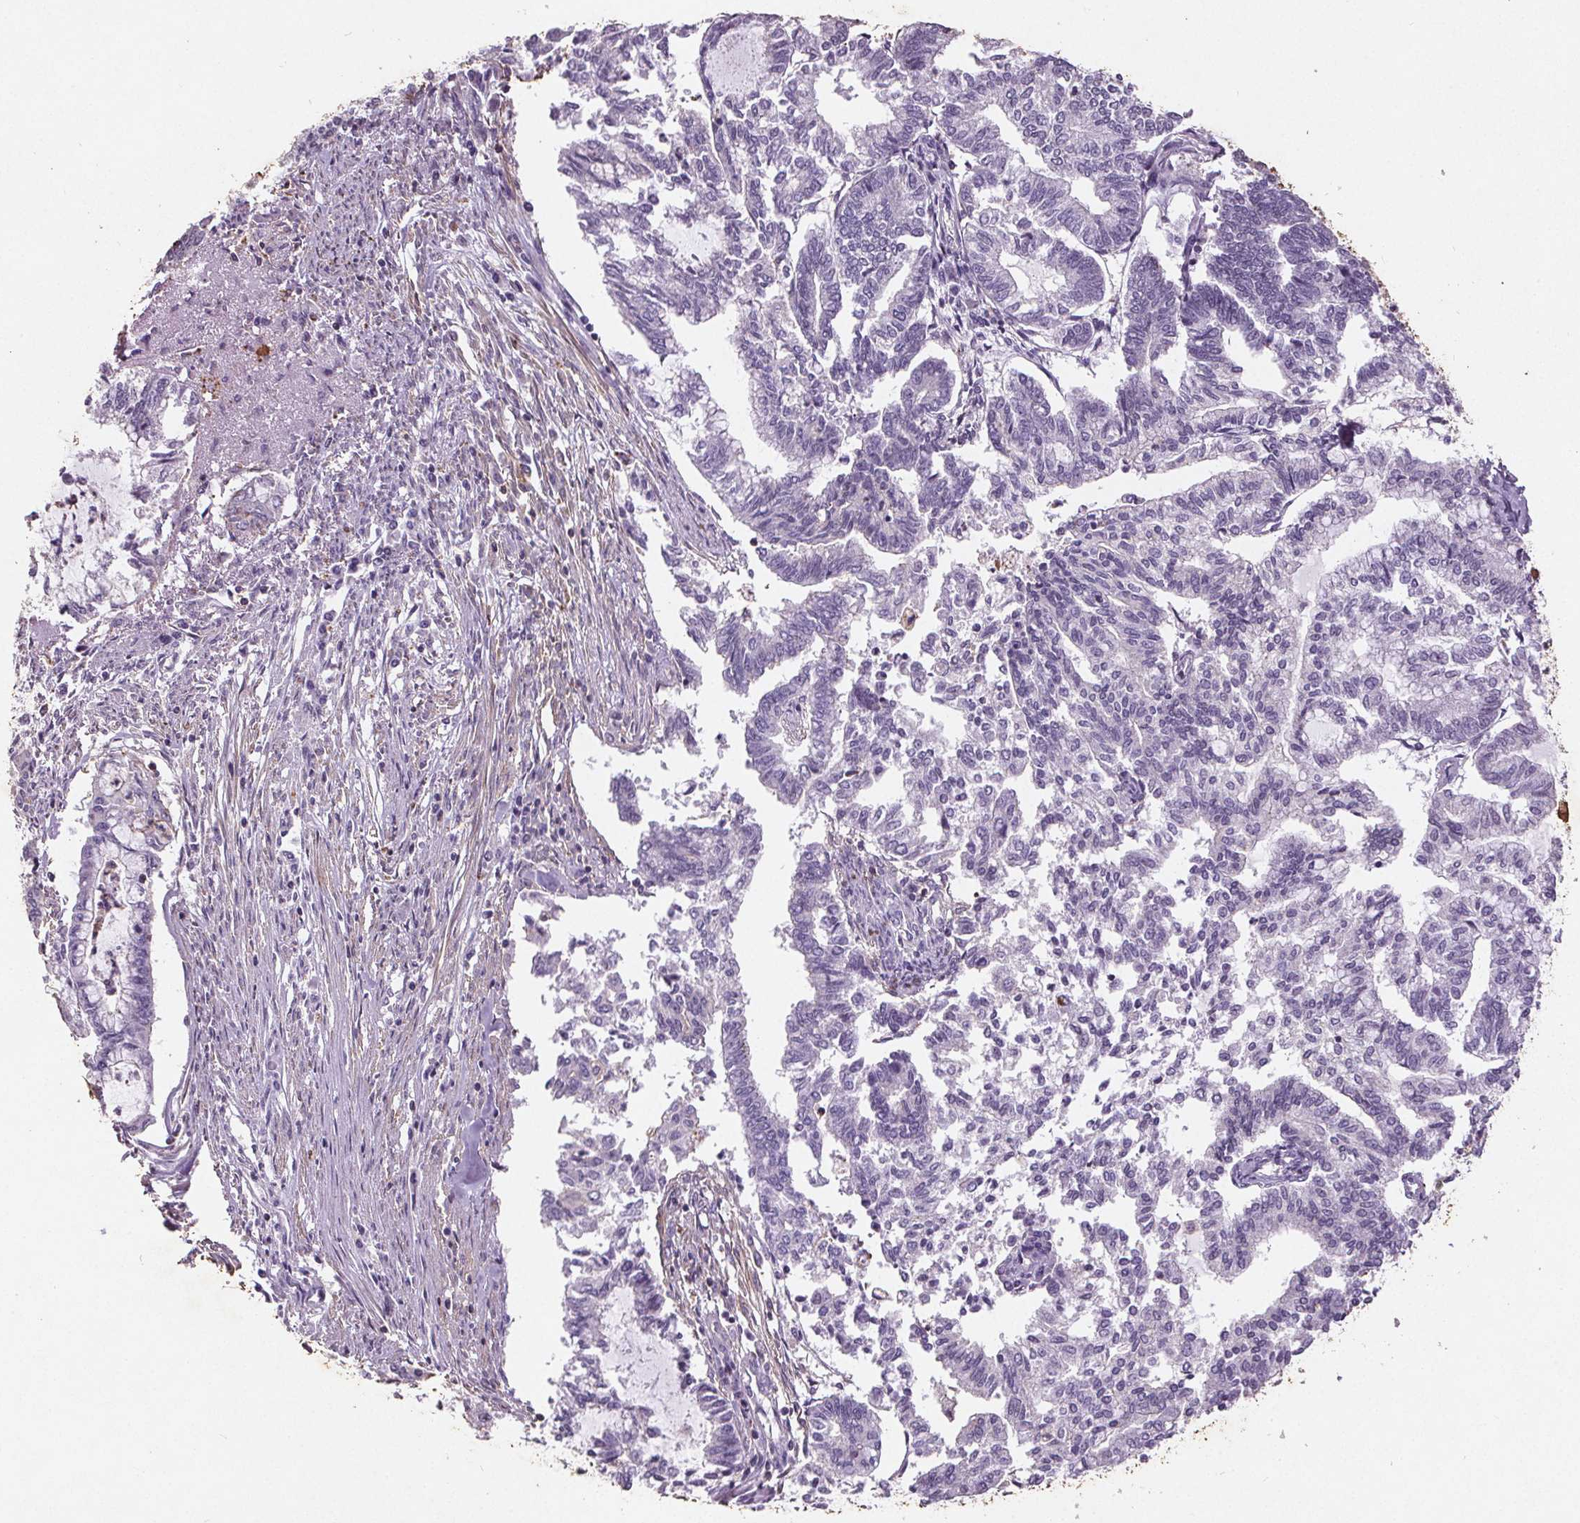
{"staining": {"intensity": "negative", "quantity": "none", "location": "none"}, "tissue": "endometrial cancer", "cell_type": "Tumor cells", "image_type": "cancer", "snomed": [{"axis": "morphology", "description": "Adenocarcinoma, NOS"}, {"axis": "topography", "description": "Endometrium"}], "caption": "This is an immunohistochemistry (IHC) photomicrograph of adenocarcinoma (endometrial). There is no positivity in tumor cells.", "gene": "C19orf84", "patient": {"sex": "female", "age": 79}}